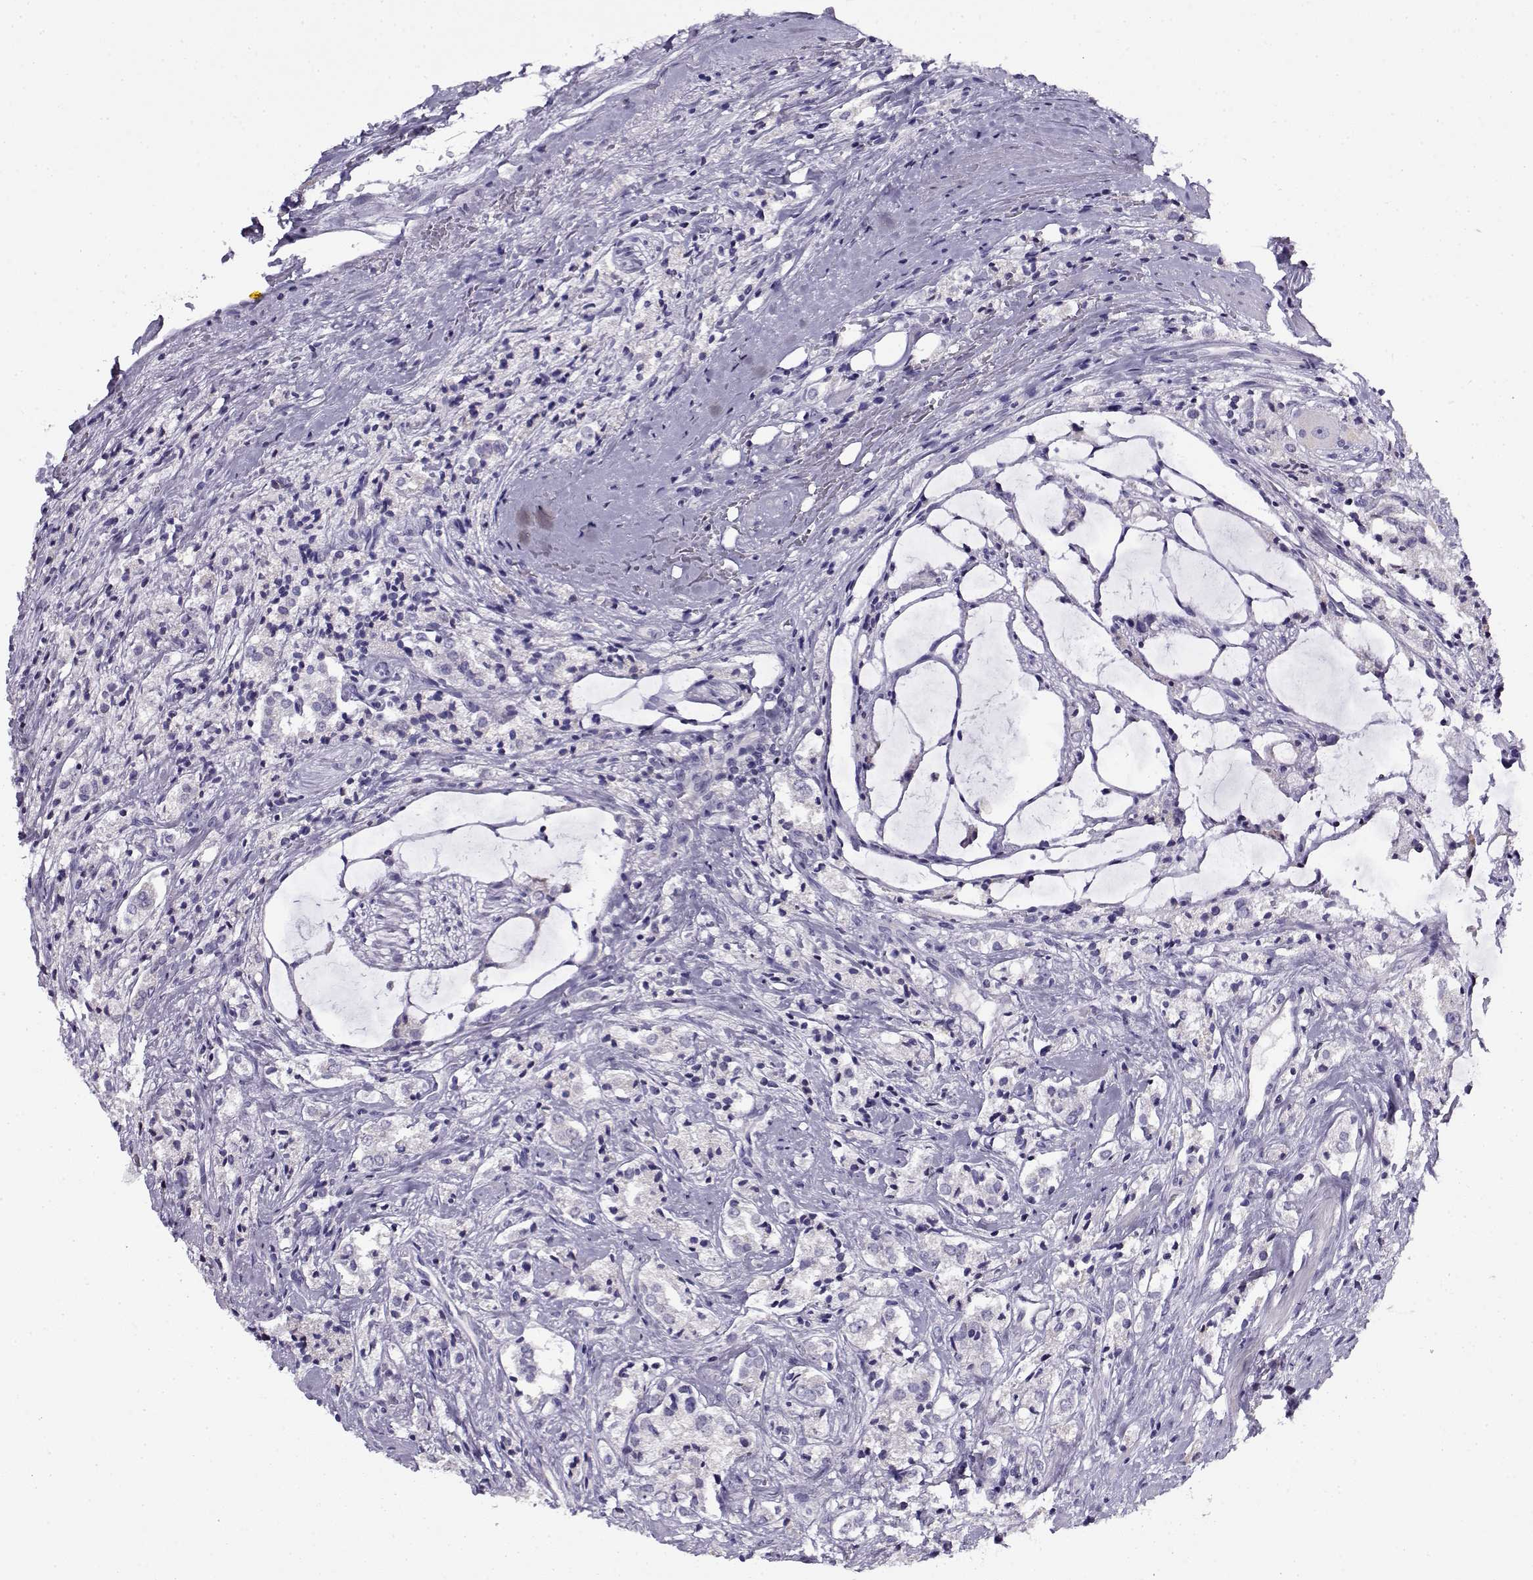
{"staining": {"intensity": "negative", "quantity": "none", "location": "none"}, "tissue": "prostate cancer", "cell_type": "Tumor cells", "image_type": "cancer", "snomed": [{"axis": "morphology", "description": "Adenocarcinoma, NOS"}, {"axis": "topography", "description": "Prostate"}], "caption": "Prostate cancer was stained to show a protein in brown. There is no significant positivity in tumor cells.", "gene": "FEZF1", "patient": {"sex": "male", "age": 66}}